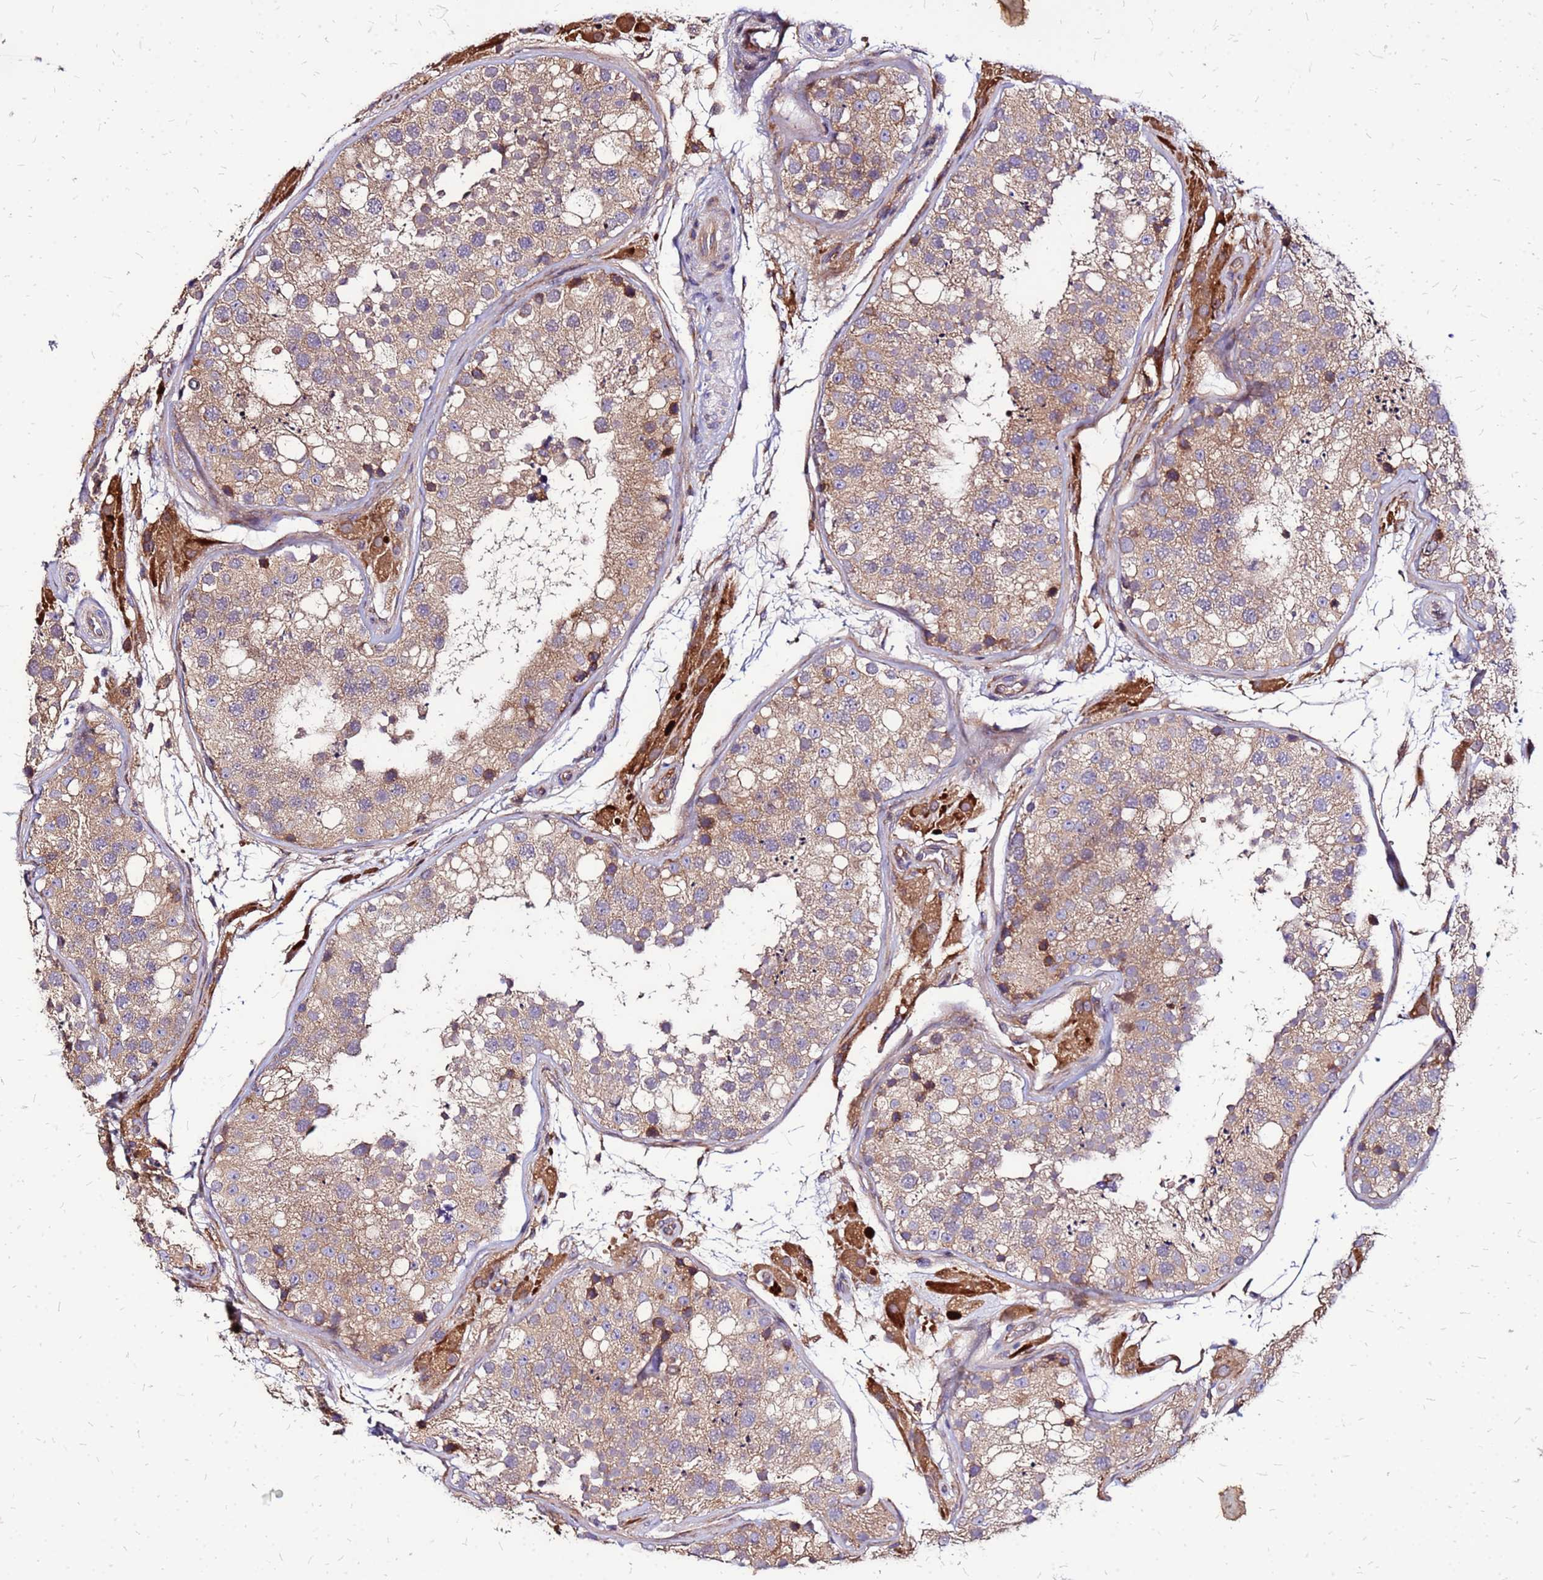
{"staining": {"intensity": "moderate", "quantity": ">75%", "location": "cytoplasmic/membranous"}, "tissue": "testis", "cell_type": "Cells in seminiferous ducts", "image_type": "normal", "snomed": [{"axis": "morphology", "description": "Normal tissue, NOS"}, {"axis": "topography", "description": "Testis"}], "caption": "IHC of benign testis exhibits medium levels of moderate cytoplasmic/membranous staining in about >75% of cells in seminiferous ducts.", "gene": "VMO1", "patient": {"sex": "male", "age": 26}}